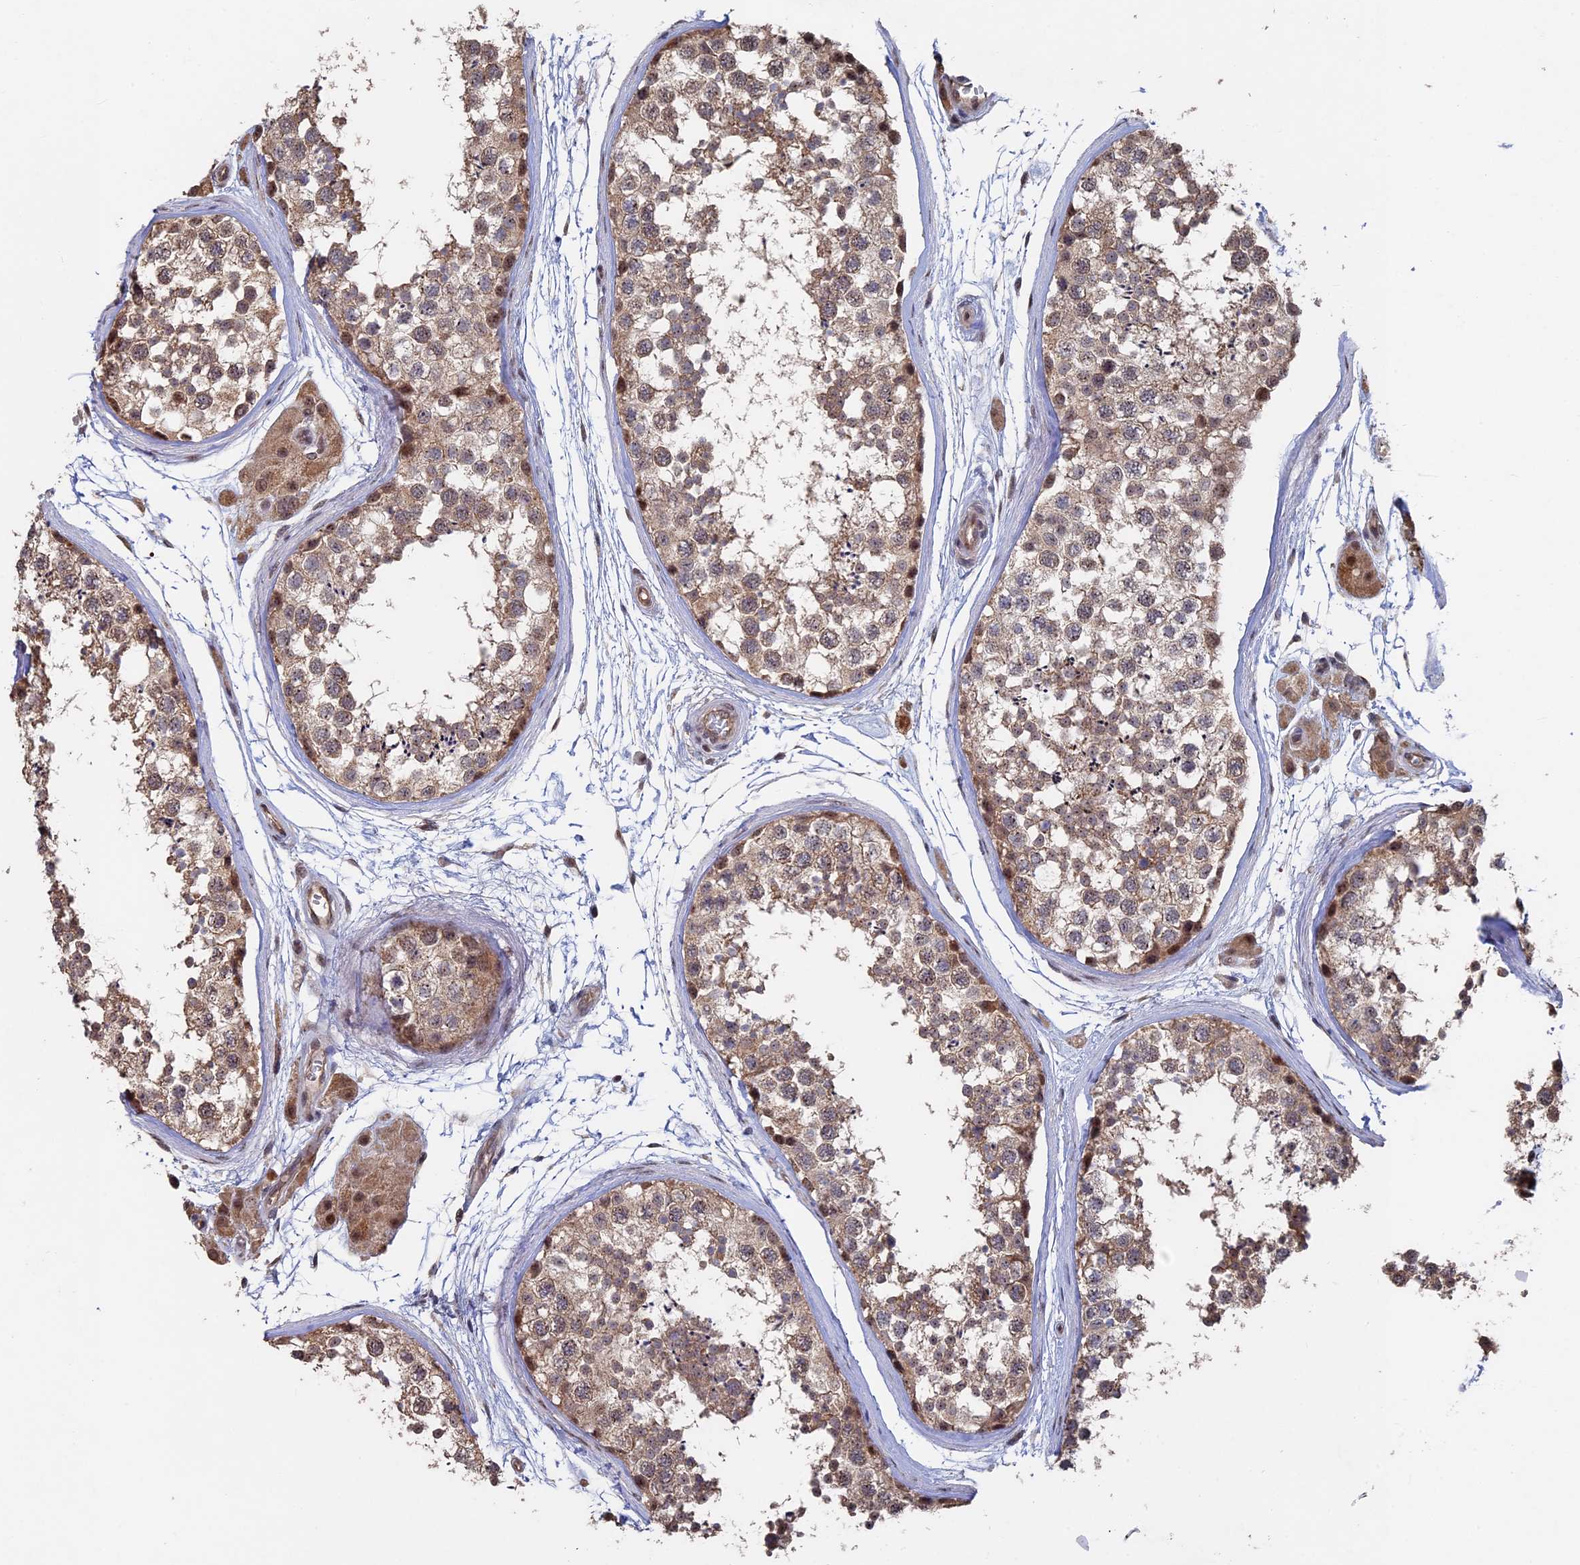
{"staining": {"intensity": "weak", "quantity": ">75%", "location": "cytoplasmic/membranous"}, "tissue": "testis", "cell_type": "Cells in seminiferous ducts", "image_type": "normal", "snomed": [{"axis": "morphology", "description": "Normal tissue, NOS"}, {"axis": "topography", "description": "Testis"}], "caption": "Immunohistochemistry staining of benign testis, which exhibits low levels of weak cytoplasmic/membranous staining in about >75% of cells in seminiferous ducts indicating weak cytoplasmic/membranous protein positivity. The staining was performed using DAB (brown) for protein detection and nuclei were counterstained in hematoxylin (blue).", "gene": "KIAA1328", "patient": {"sex": "male", "age": 56}}